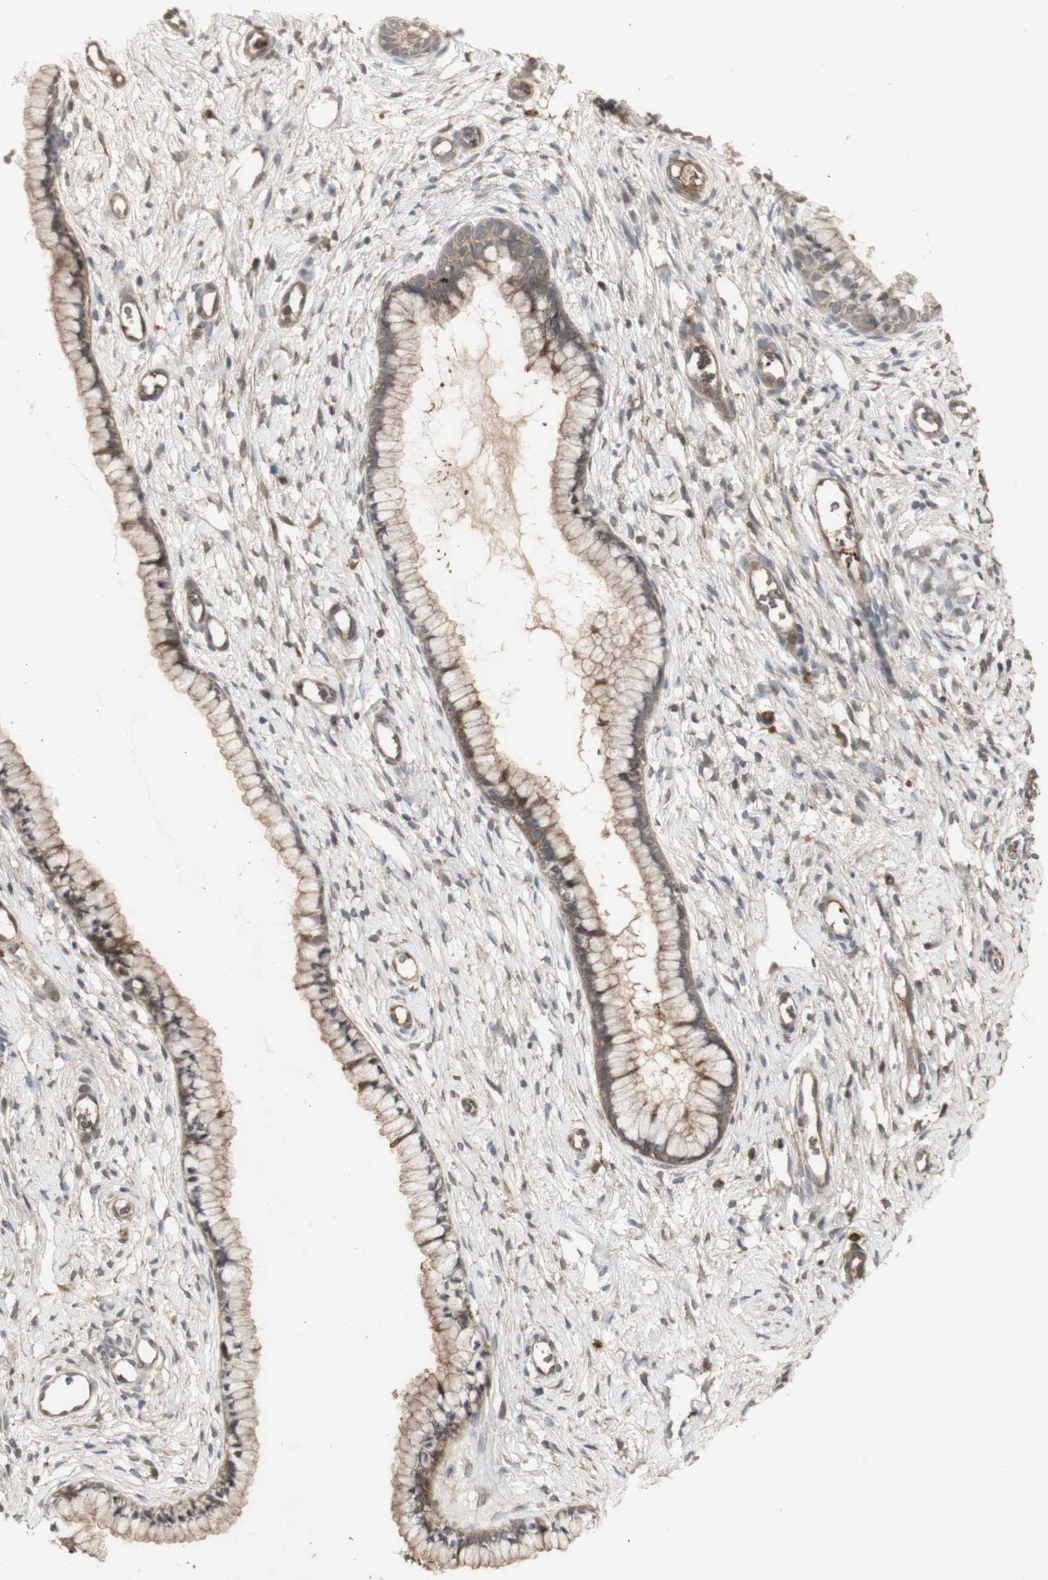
{"staining": {"intensity": "moderate", "quantity": ">75%", "location": "cytoplasmic/membranous"}, "tissue": "cervix", "cell_type": "Glandular cells", "image_type": "normal", "snomed": [{"axis": "morphology", "description": "Normal tissue, NOS"}, {"axis": "topography", "description": "Cervix"}], "caption": "DAB immunohistochemical staining of unremarkable human cervix demonstrates moderate cytoplasmic/membranous protein staining in about >75% of glandular cells.", "gene": "ALOX12", "patient": {"sex": "female", "age": 65}}